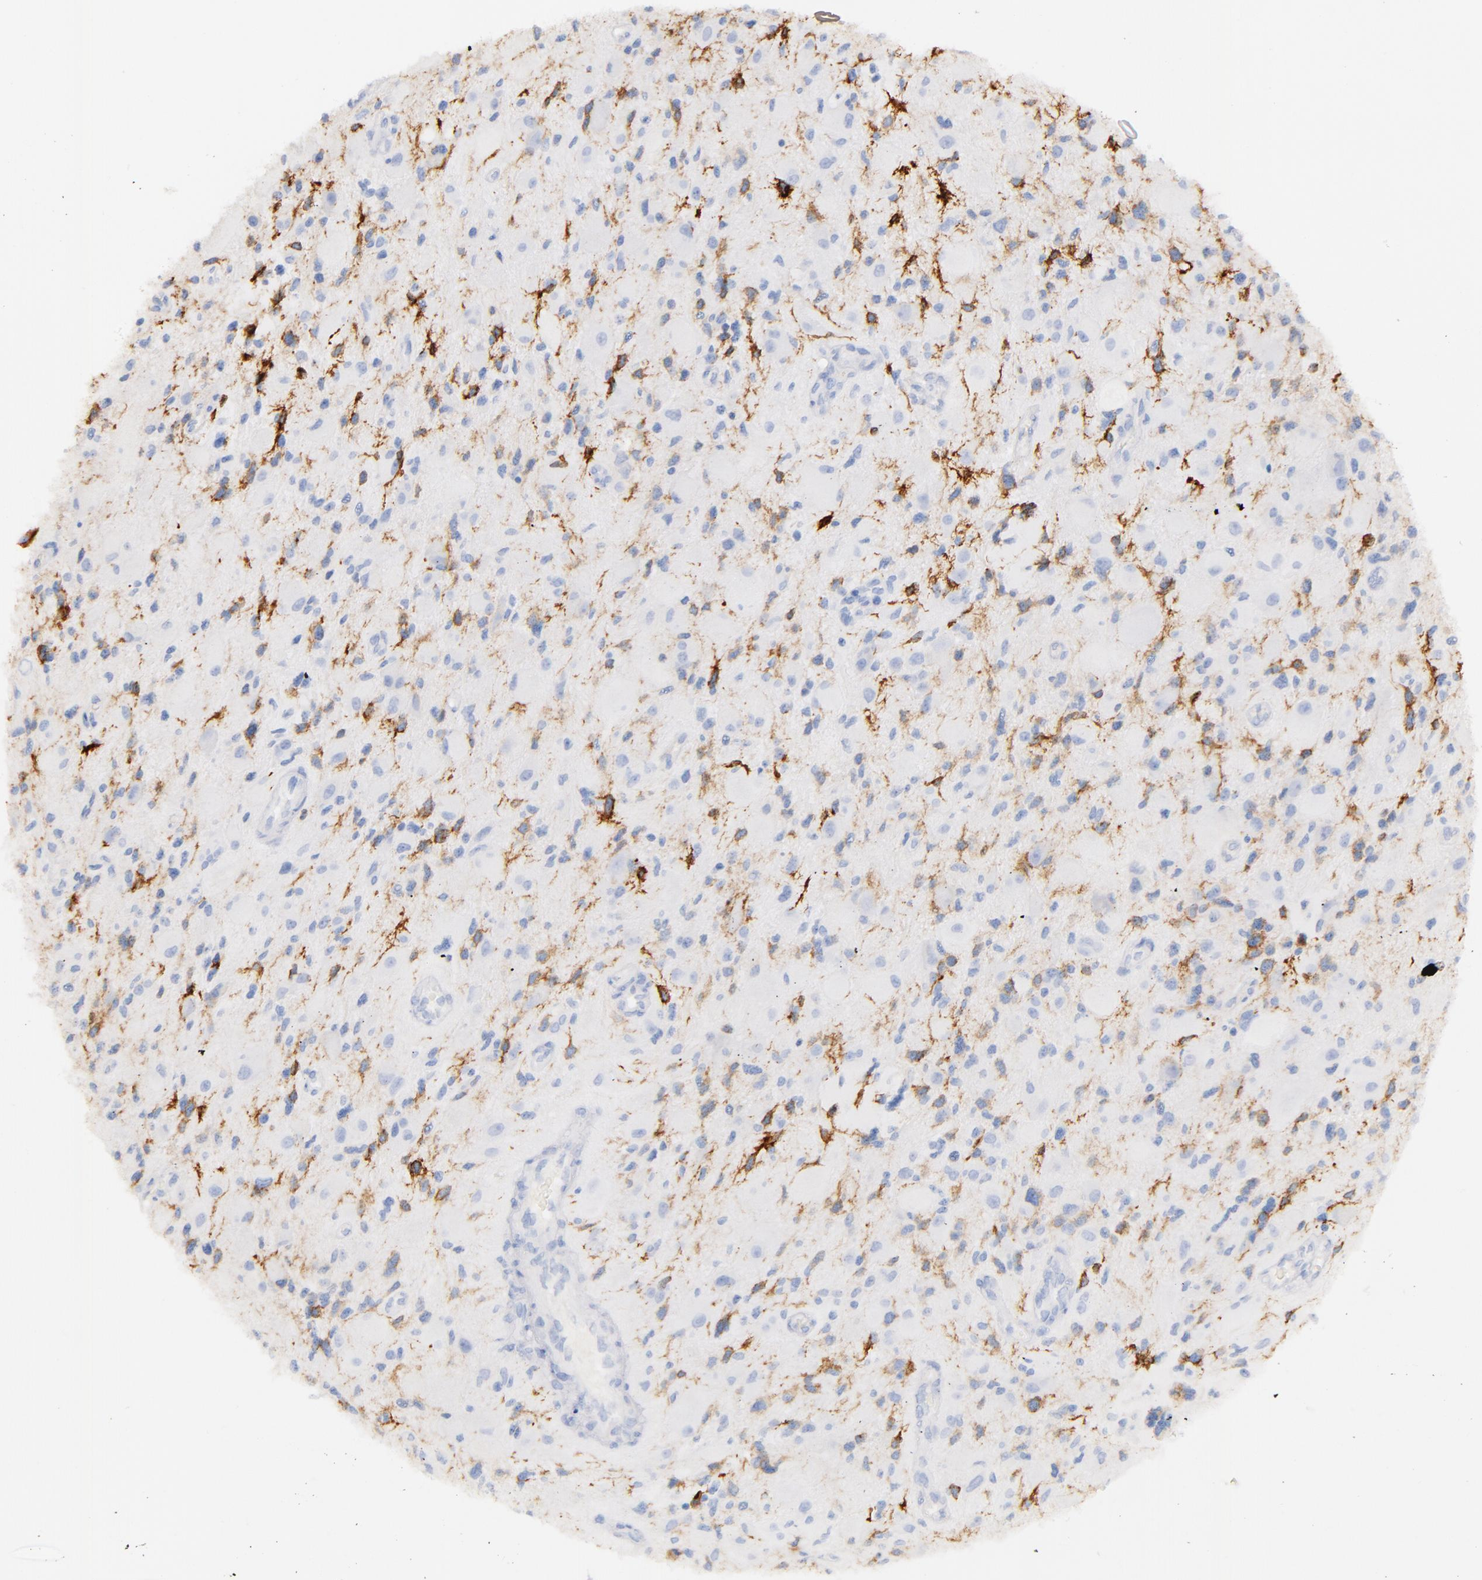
{"staining": {"intensity": "moderate", "quantity": "<25%", "location": "cytoplasmic/membranous"}, "tissue": "glioma", "cell_type": "Tumor cells", "image_type": "cancer", "snomed": [{"axis": "morphology", "description": "Glioma, malignant, High grade"}, {"axis": "topography", "description": "Brain"}], "caption": "This is an image of immunohistochemistry (IHC) staining of glioma, which shows moderate expression in the cytoplasmic/membranous of tumor cells.", "gene": "KIT", "patient": {"sex": "female", "age": 60}}